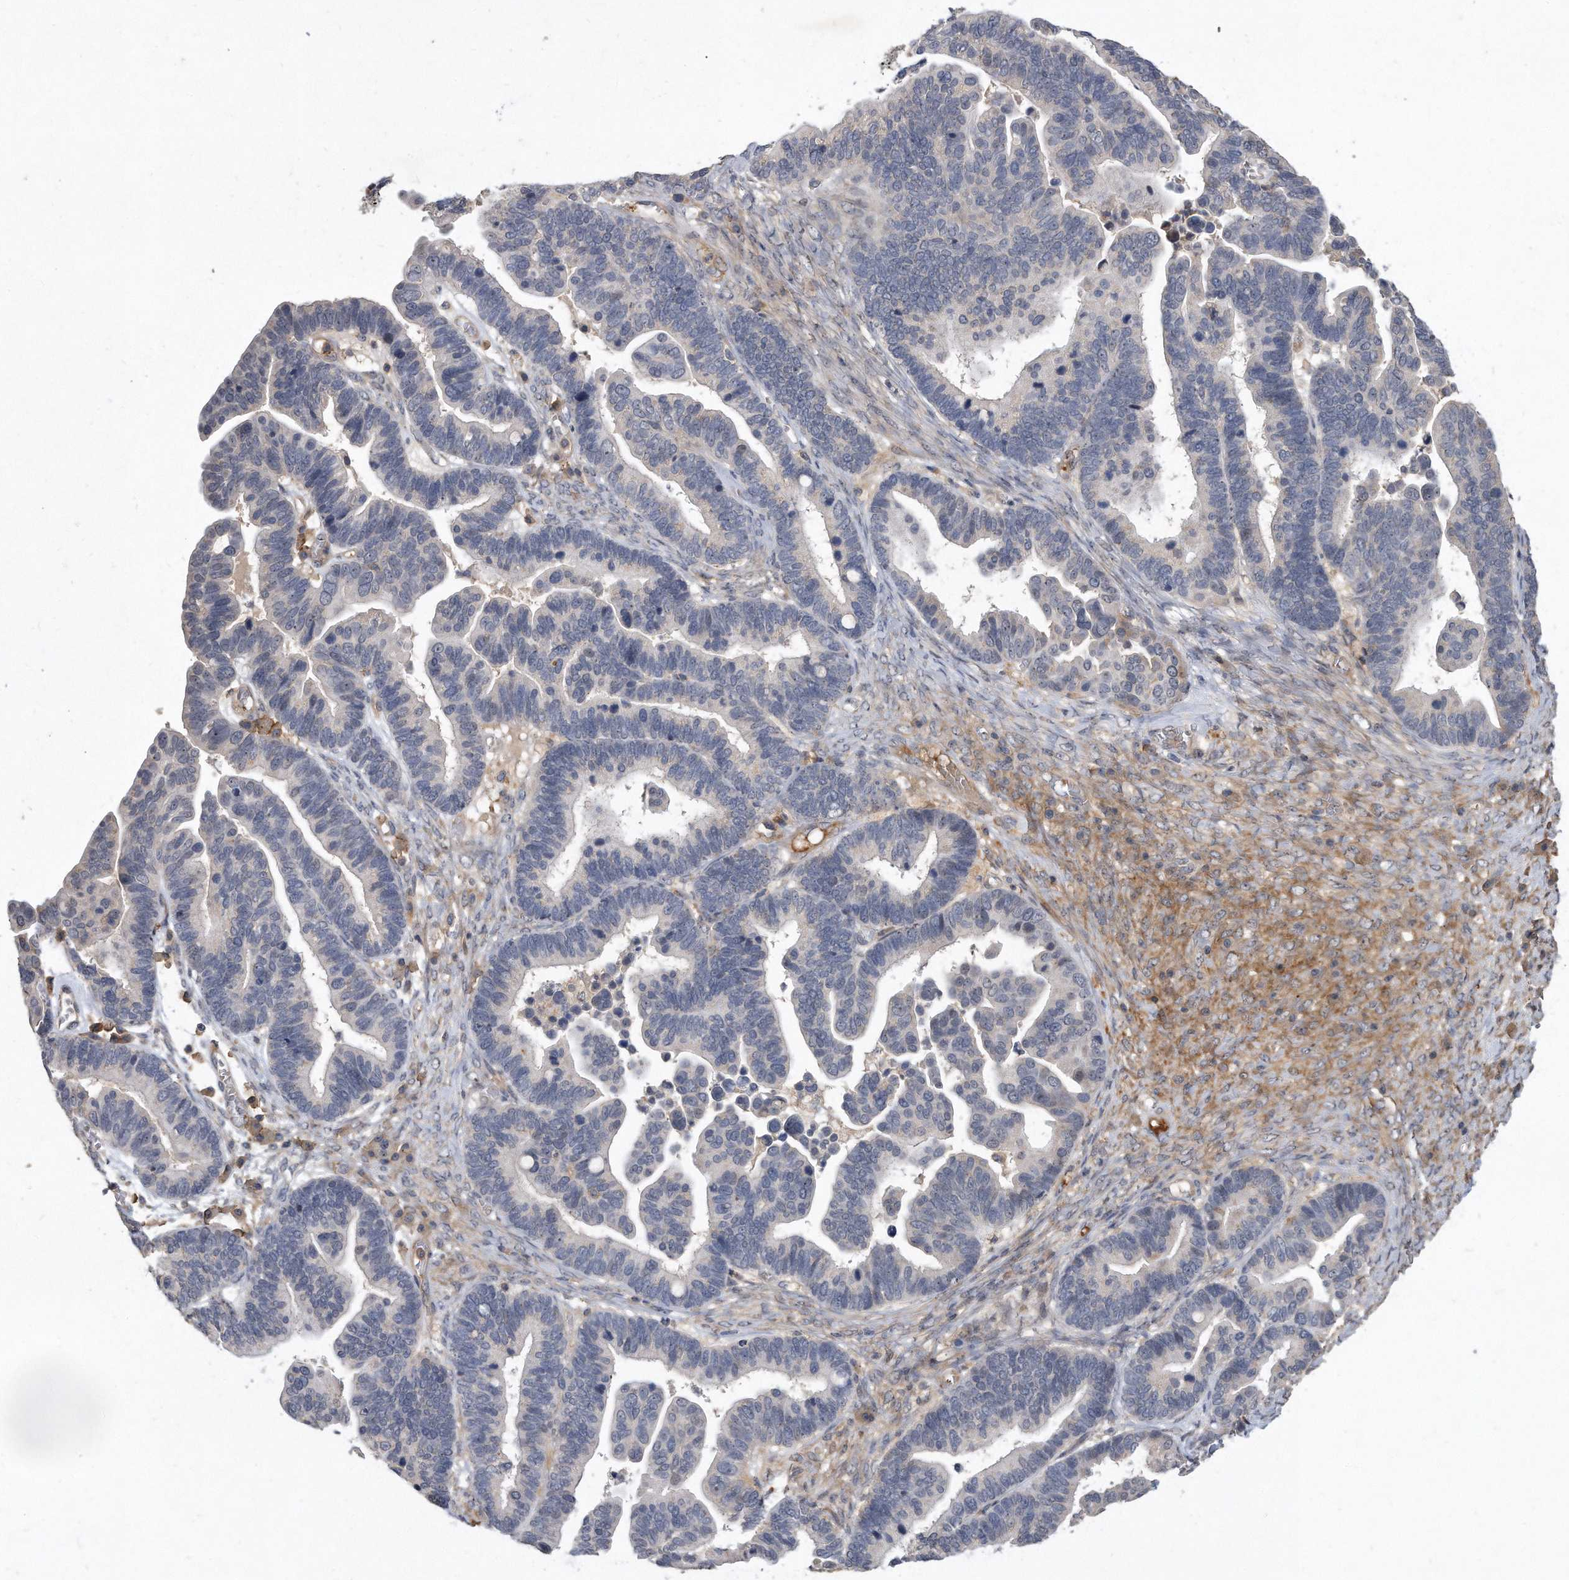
{"staining": {"intensity": "negative", "quantity": "none", "location": "none"}, "tissue": "ovarian cancer", "cell_type": "Tumor cells", "image_type": "cancer", "snomed": [{"axis": "morphology", "description": "Cystadenocarcinoma, serous, NOS"}, {"axis": "topography", "description": "Ovary"}], "caption": "This is a image of IHC staining of serous cystadenocarcinoma (ovarian), which shows no expression in tumor cells.", "gene": "PGBD2", "patient": {"sex": "female", "age": 56}}